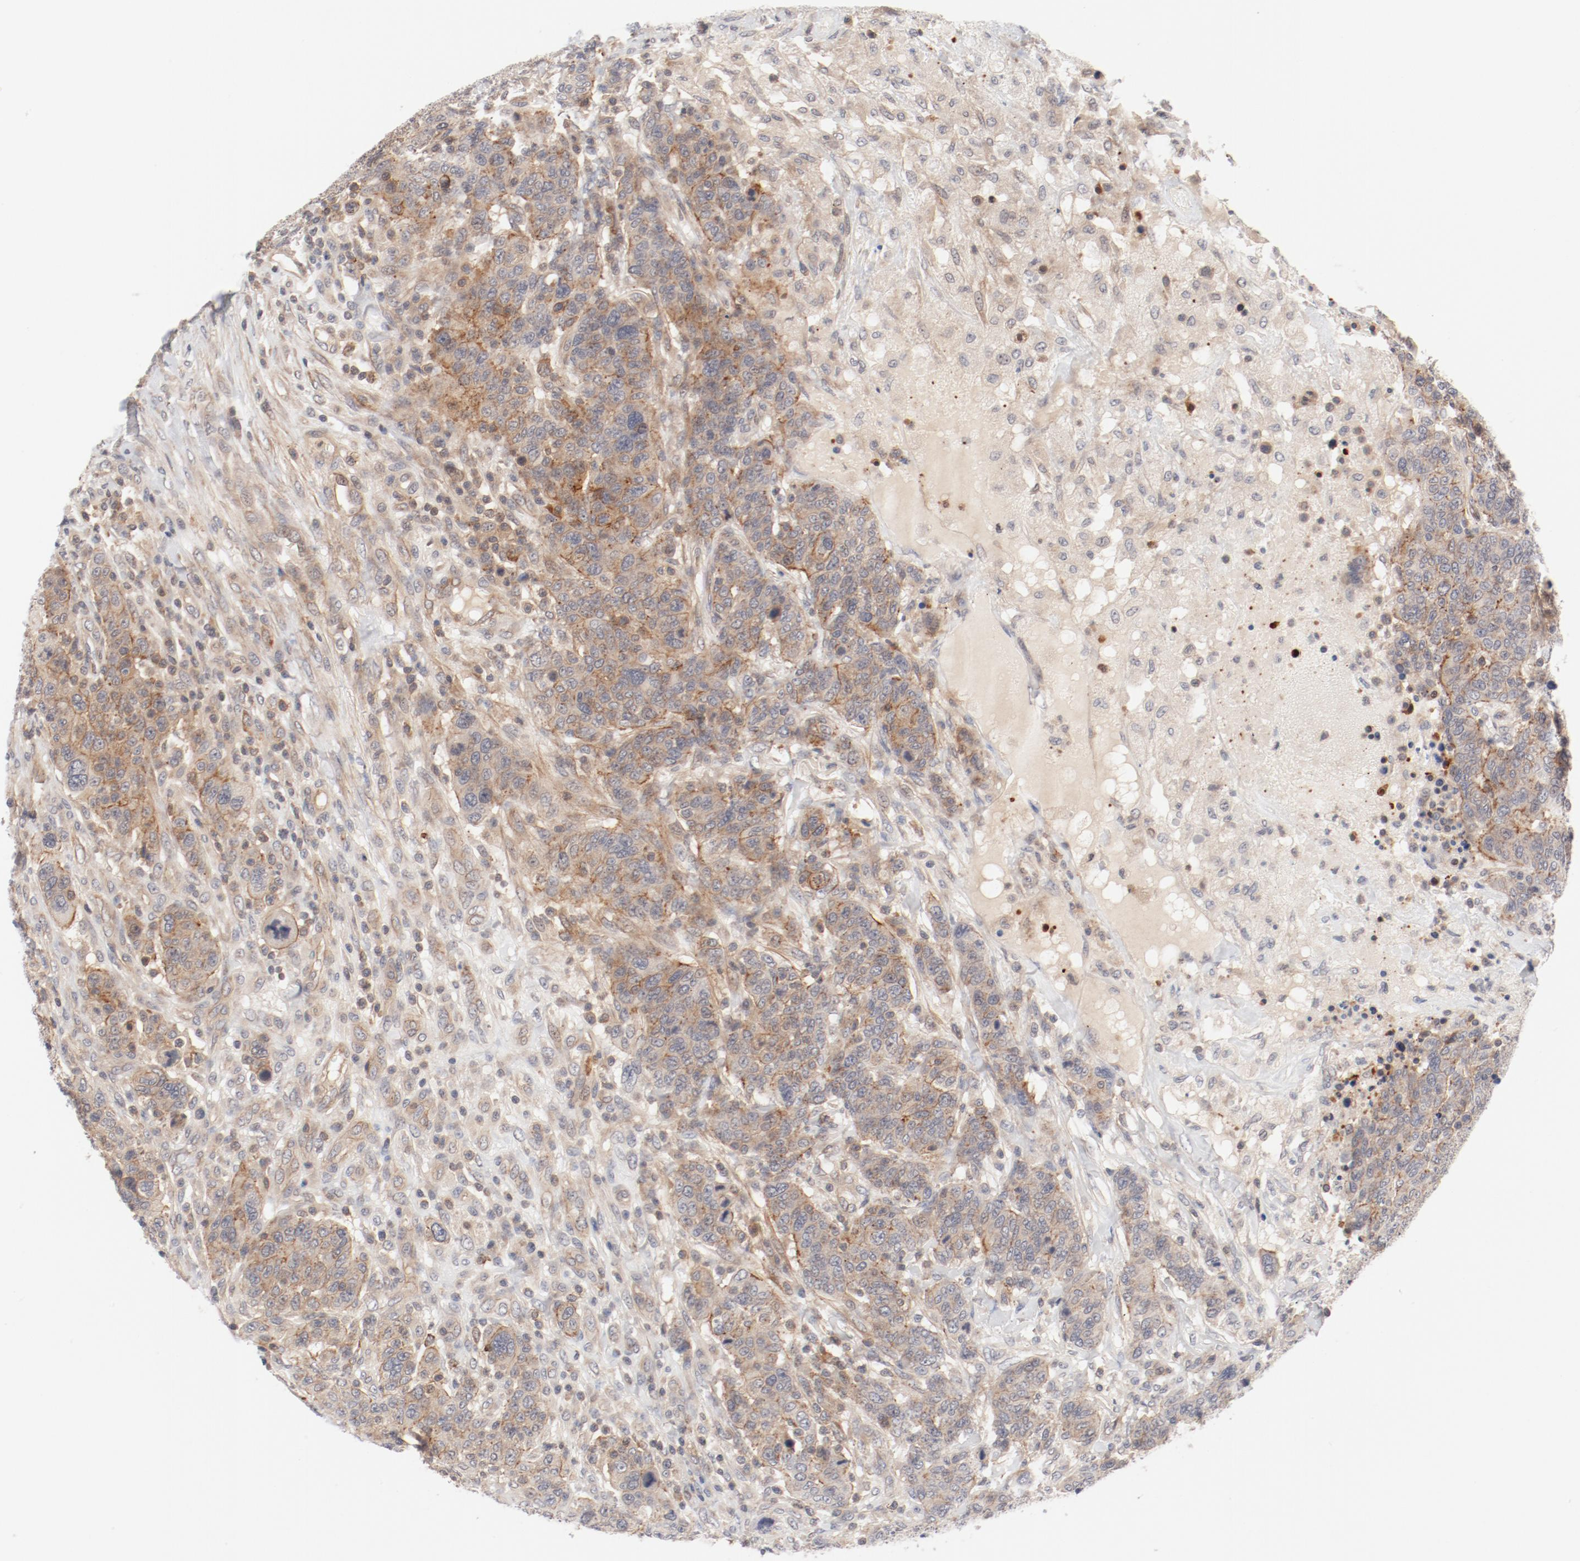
{"staining": {"intensity": "moderate", "quantity": ">75%", "location": "cytoplasmic/membranous"}, "tissue": "breast cancer", "cell_type": "Tumor cells", "image_type": "cancer", "snomed": [{"axis": "morphology", "description": "Duct carcinoma"}, {"axis": "topography", "description": "Breast"}], "caption": "Immunohistochemistry (IHC) of human breast cancer reveals medium levels of moderate cytoplasmic/membranous expression in approximately >75% of tumor cells. The protein of interest is shown in brown color, while the nuclei are stained blue.", "gene": "ZNF267", "patient": {"sex": "female", "age": 37}}